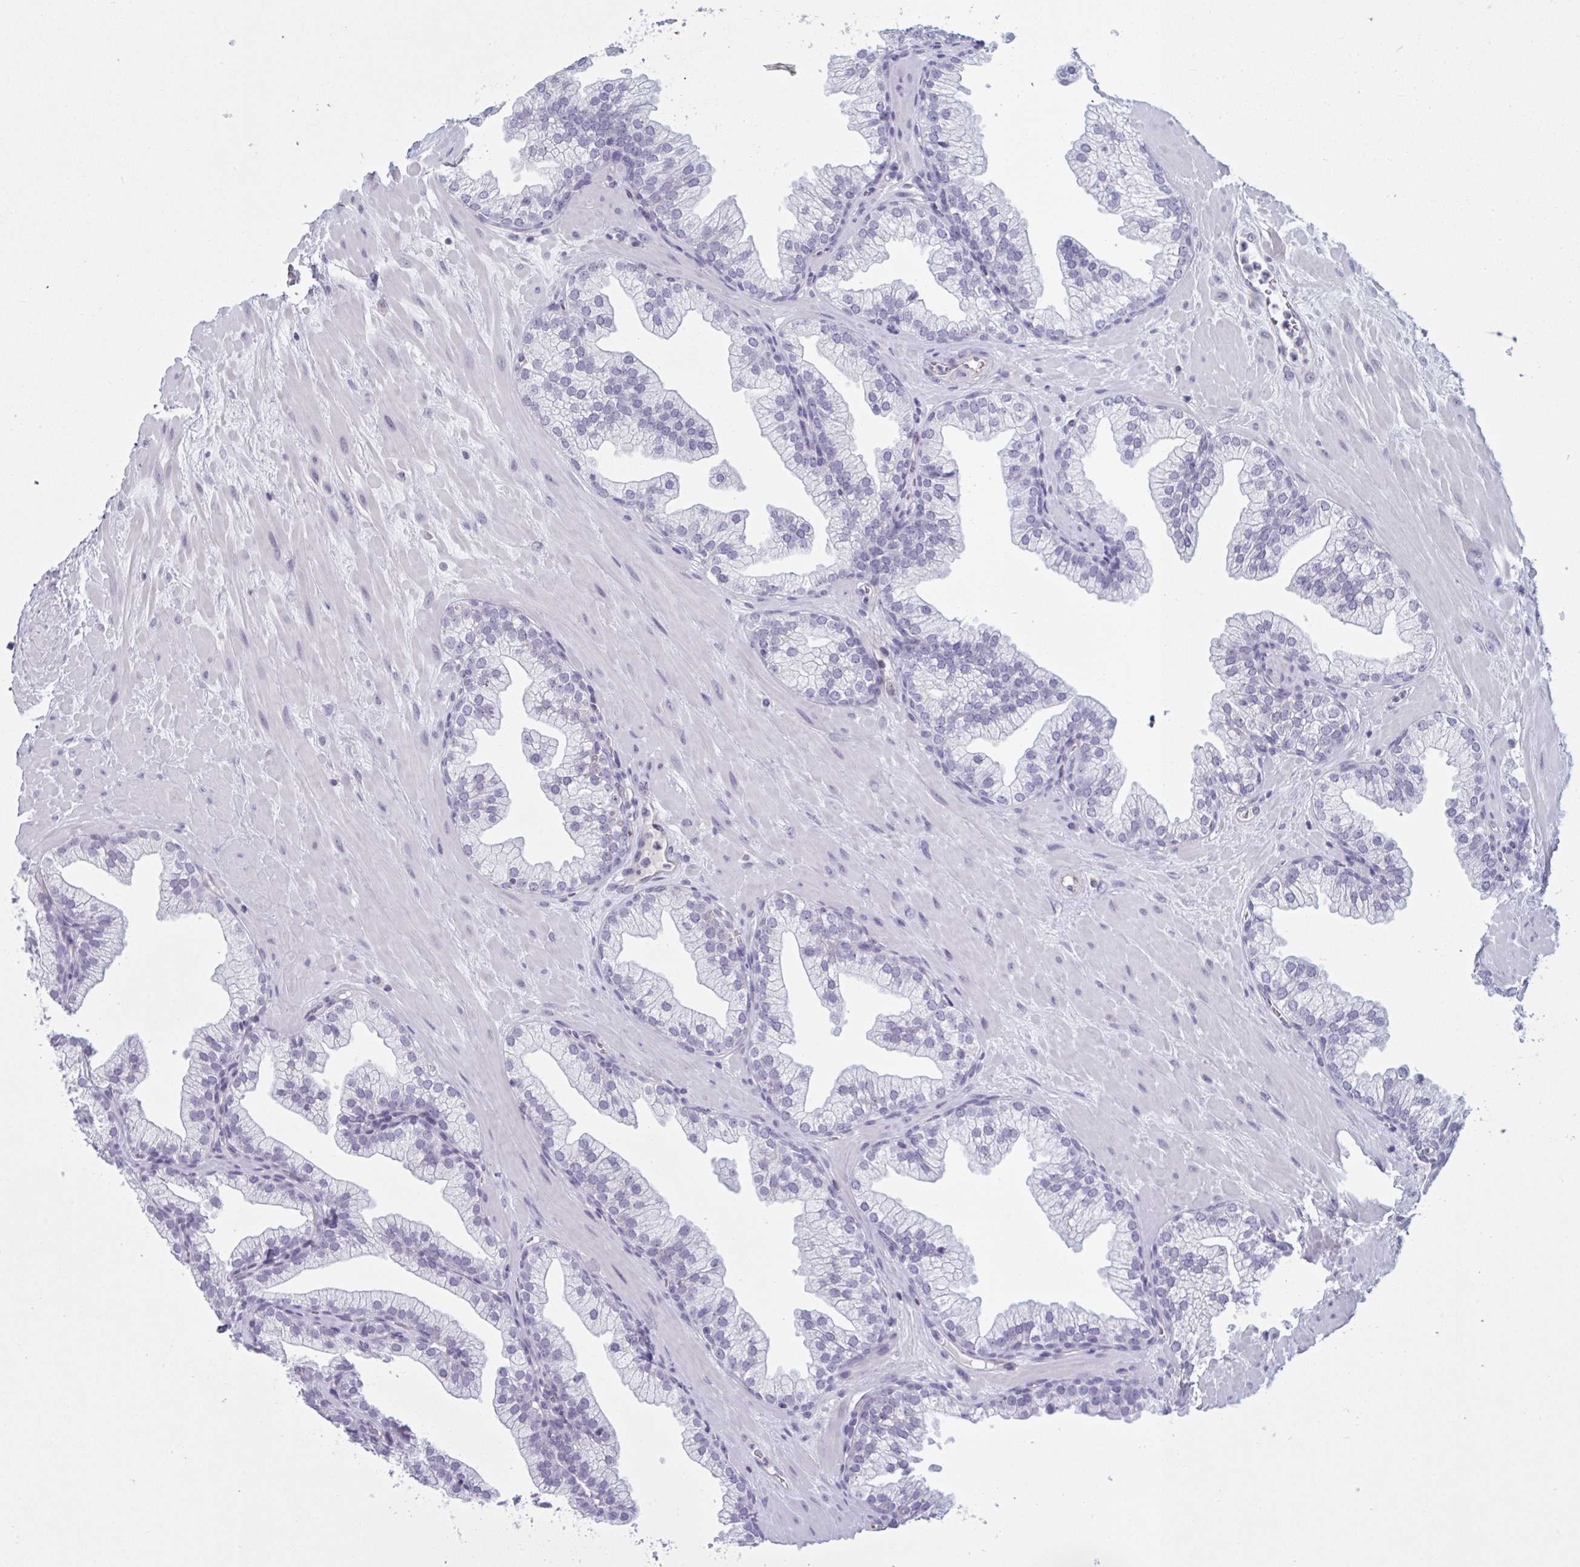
{"staining": {"intensity": "negative", "quantity": "none", "location": "none"}, "tissue": "prostate", "cell_type": "Glandular cells", "image_type": "normal", "snomed": [{"axis": "morphology", "description": "Normal tissue, NOS"}, {"axis": "topography", "description": "Prostate"}, {"axis": "topography", "description": "Peripheral nerve tissue"}], "caption": "Glandular cells are negative for protein expression in normal human prostate. (DAB (3,3'-diaminobenzidine) IHC with hematoxylin counter stain).", "gene": "OR1L3", "patient": {"sex": "male", "age": 61}}